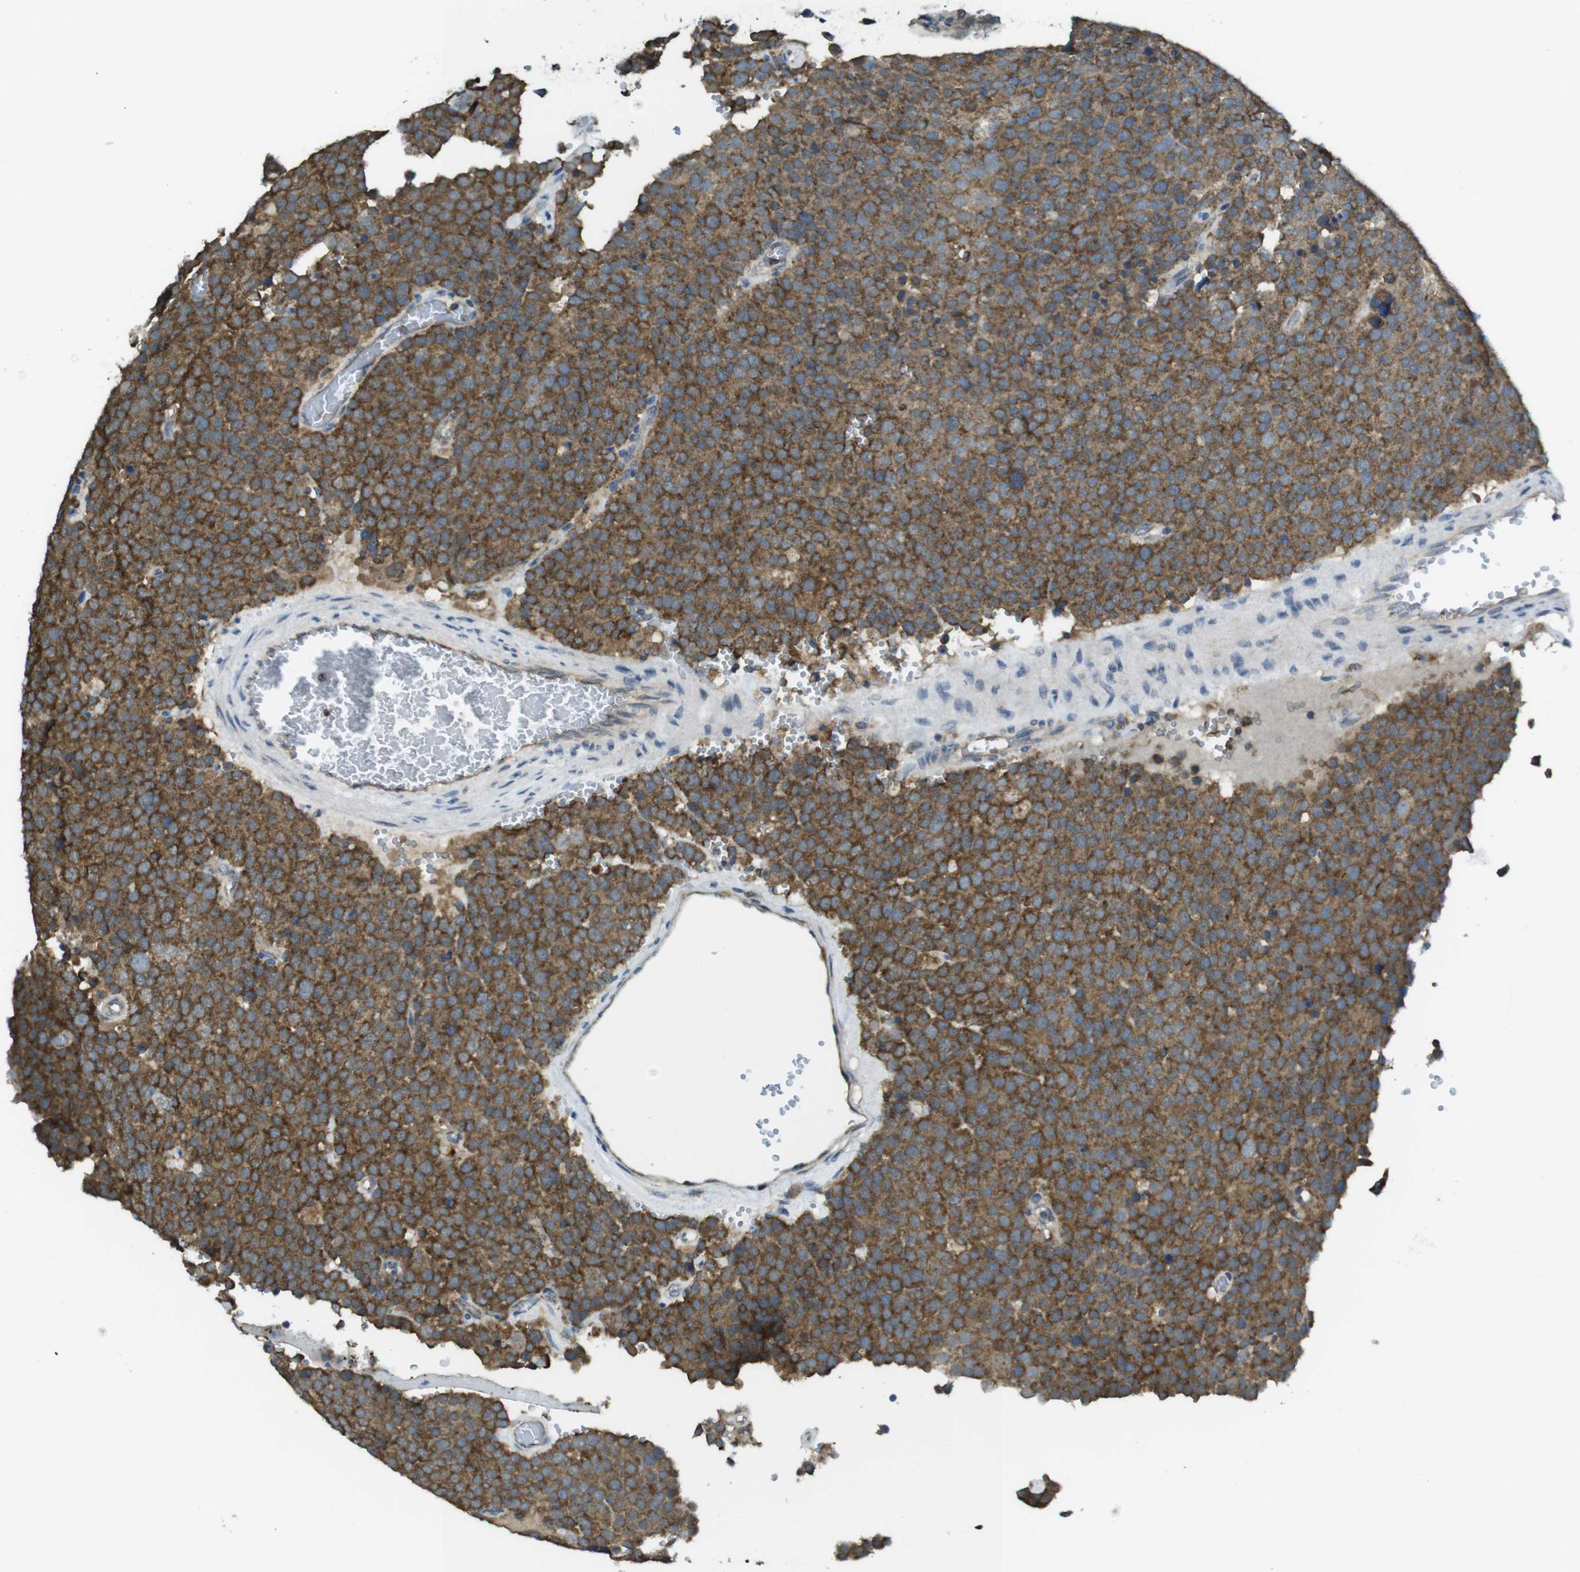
{"staining": {"intensity": "strong", "quantity": ">75%", "location": "cytoplasmic/membranous"}, "tissue": "testis cancer", "cell_type": "Tumor cells", "image_type": "cancer", "snomed": [{"axis": "morphology", "description": "Normal tissue, NOS"}, {"axis": "morphology", "description": "Seminoma, NOS"}, {"axis": "topography", "description": "Testis"}], "caption": "Testis cancer (seminoma) stained with a brown dye demonstrates strong cytoplasmic/membranous positive staining in approximately >75% of tumor cells.", "gene": "BRI3BP", "patient": {"sex": "male", "age": 71}}